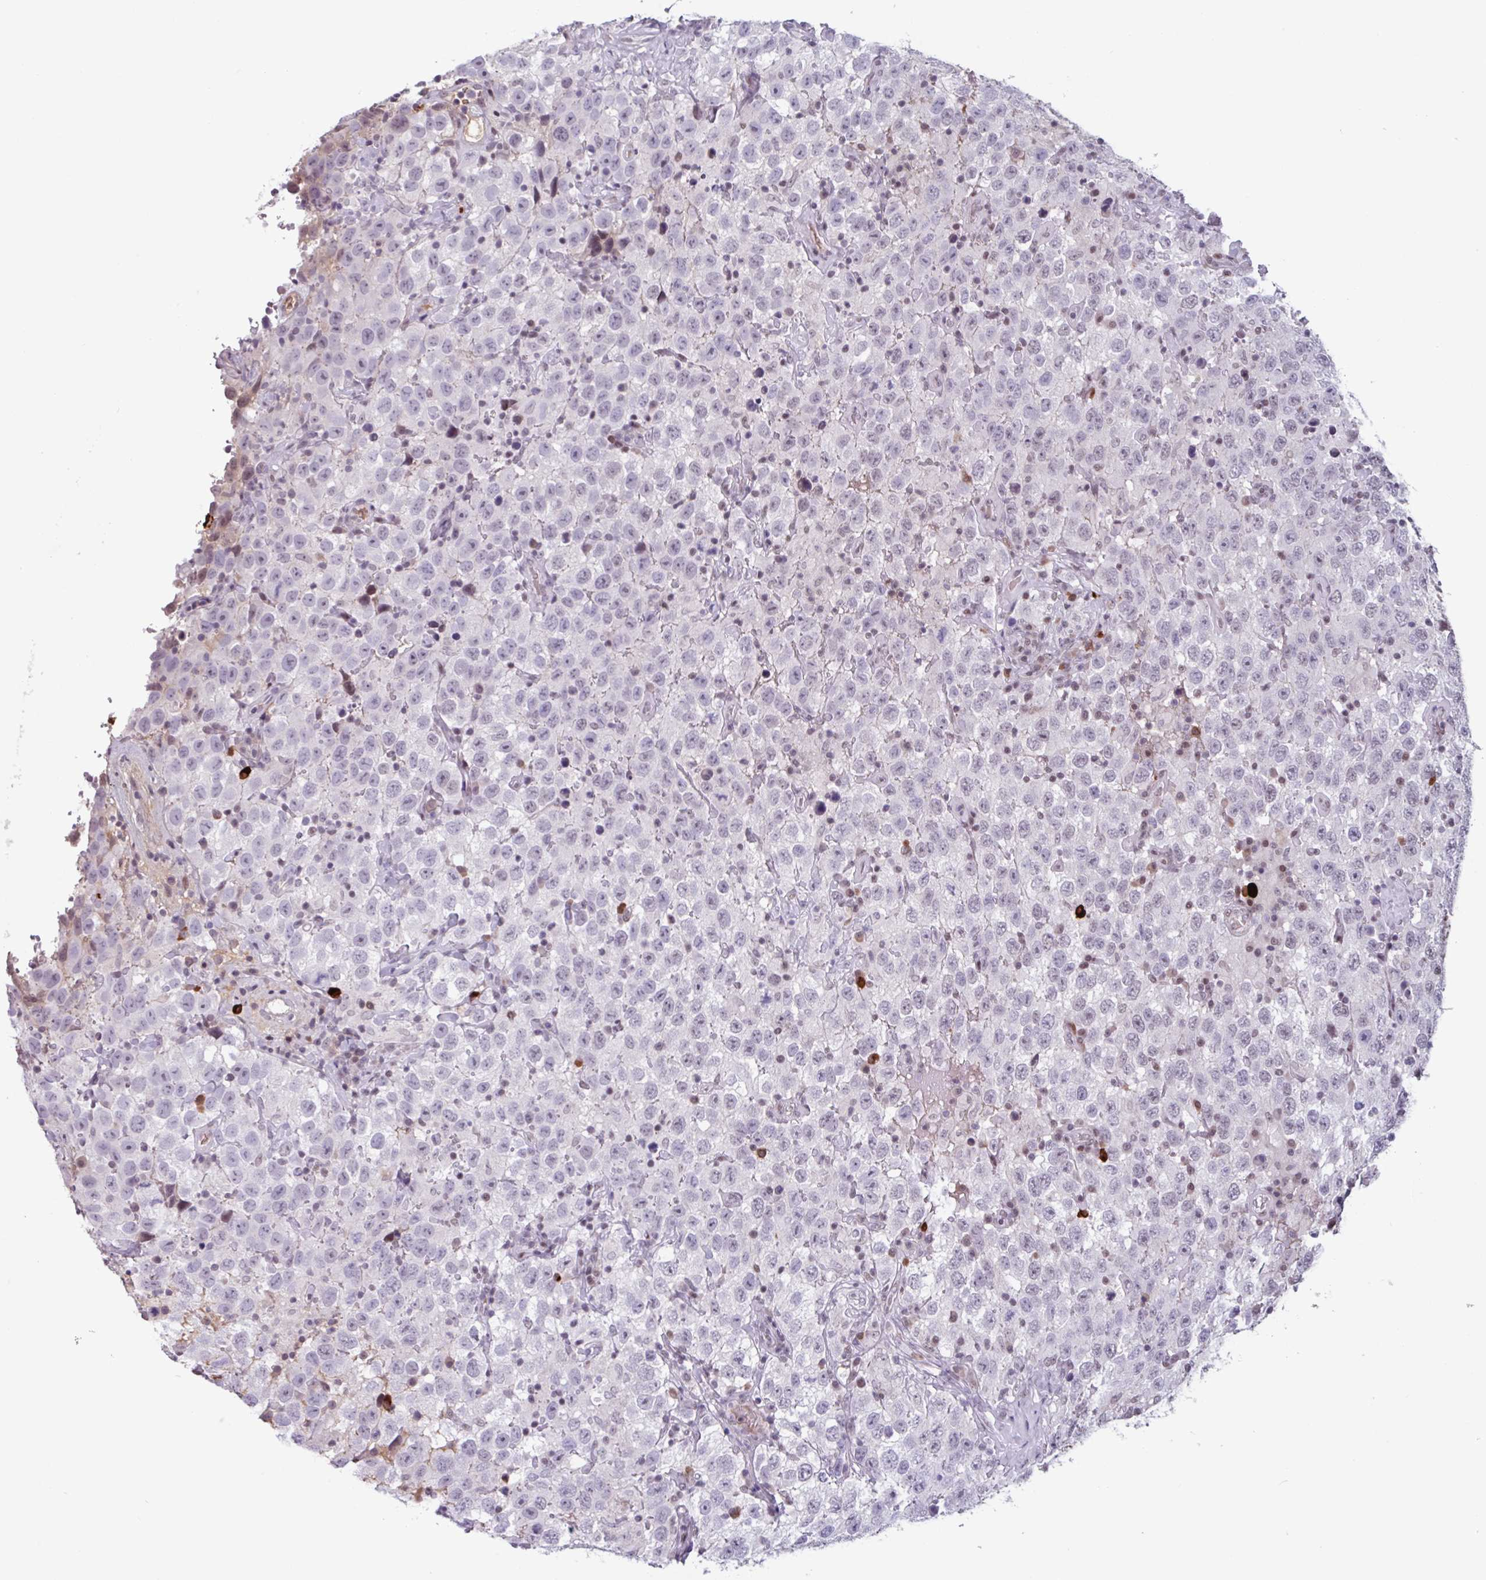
{"staining": {"intensity": "weak", "quantity": "<25%", "location": "cytoplasmic/membranous,nuclear"}, "tissue": "testis cancer", "cell_type": "Tumor cells", "image_type": "cancer", "snomed": [{"axis": "morphology", "description": "Seminoma, NOS"}, {"axis": "topography", "description": "Testis"}], "caption": "Immunohistochemical staining of testis seminoma shows no significant expression in tumor cells.", "gene": "ZNF575", "patient": {"sex": "male", "age": 41}}